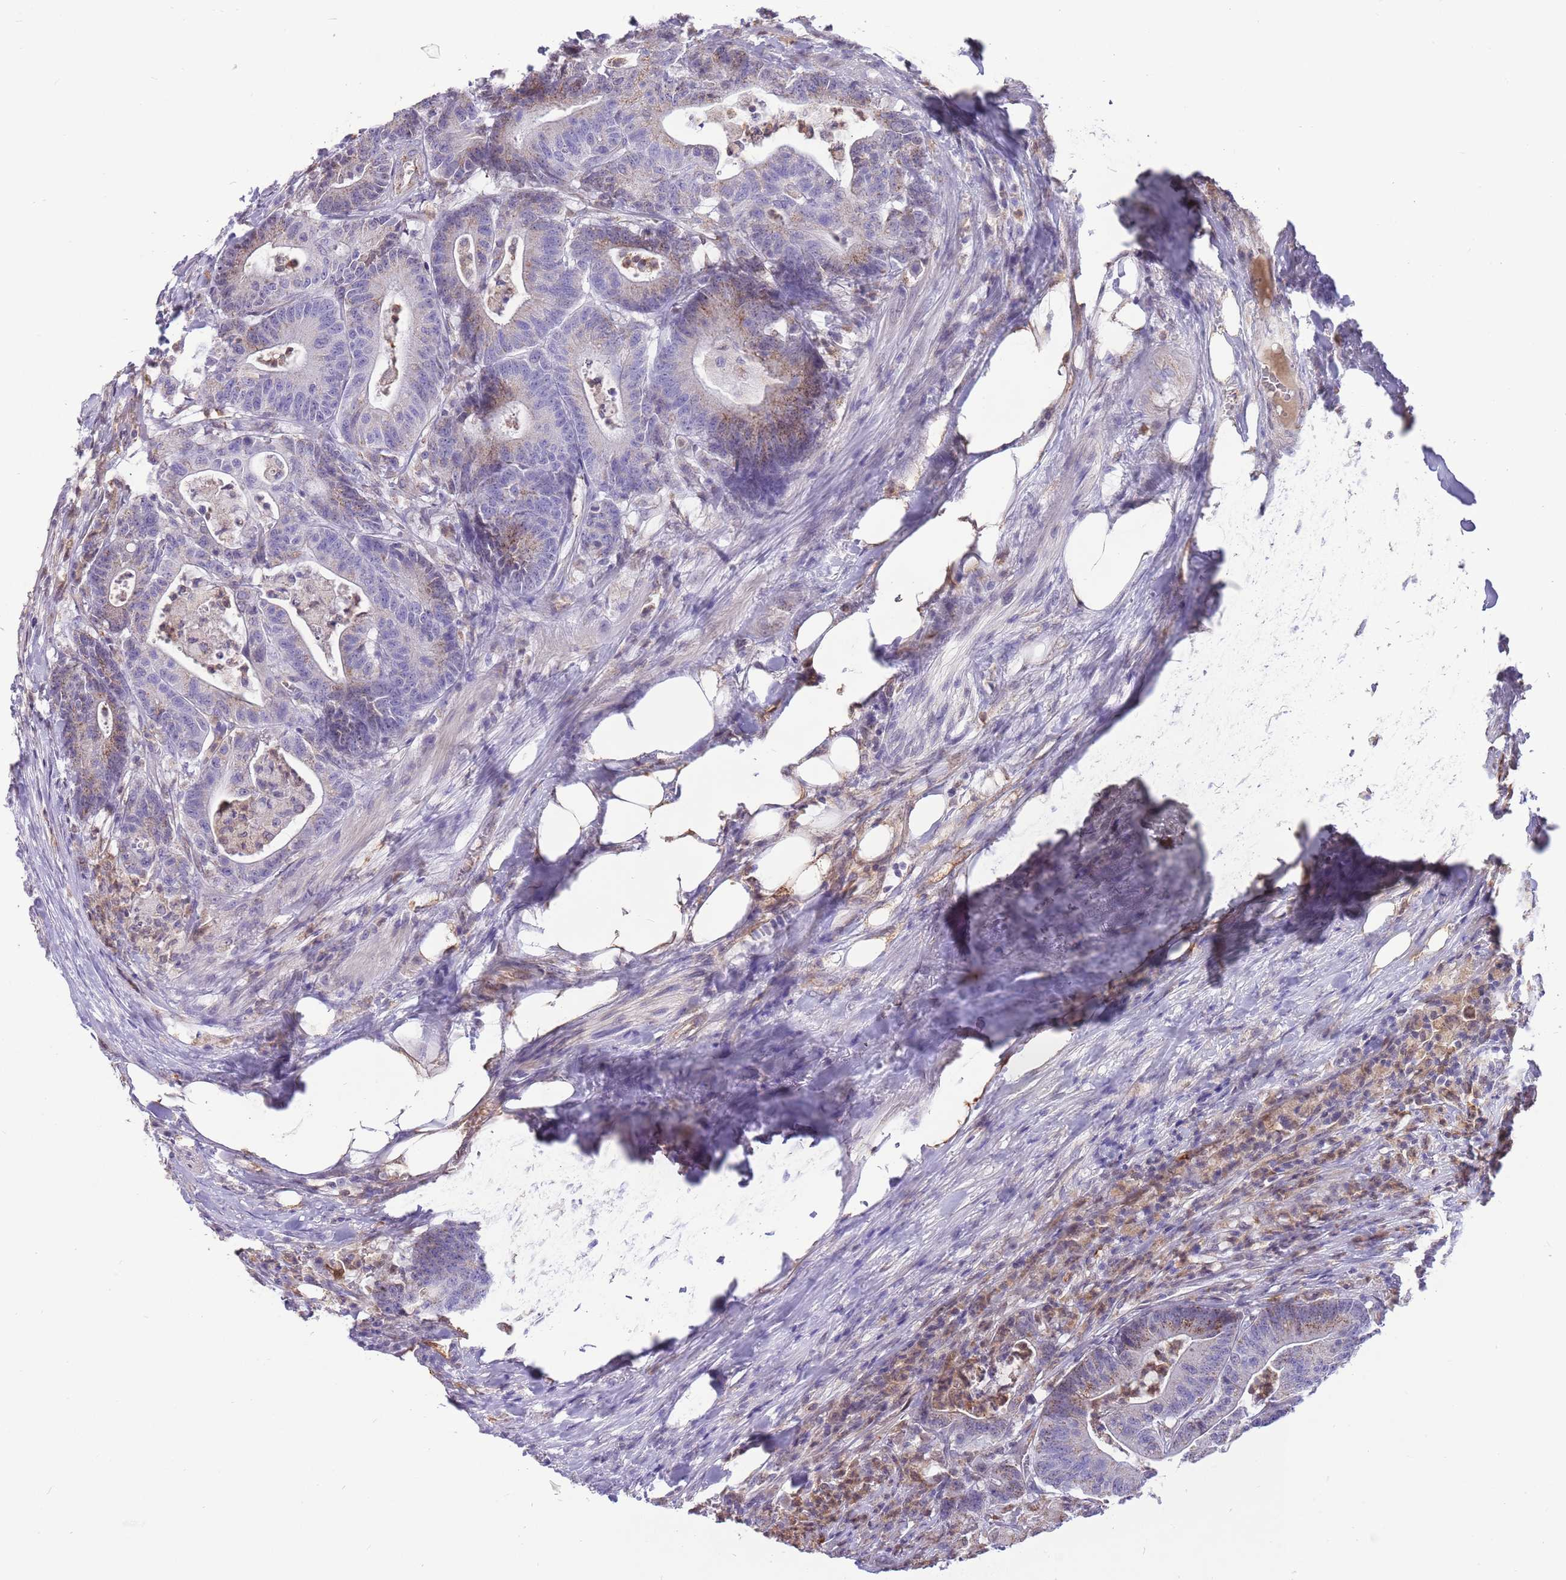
{"staining": {"intensity": "moderate", "quantity": "<25%", "location": "cytoplasmic/membranous"}, "tissue": "colorectal cancer", "cell_type": "Tumor cells", "image_type": "cancer", "snomed": [{"axis": "morphology", "description": "Adenocarcinoma, NOS"}, {"axis": "topography", "description": "Colon"}], "caption": "The photomicrograph shows staining of colorectal adenocarcinoma, revealing moderate cytoplasmic/membranous protein positivity (brown color) within tumor cells.", "gene": "PCNX1", "patient": {"sex": "female", "age": 84}}